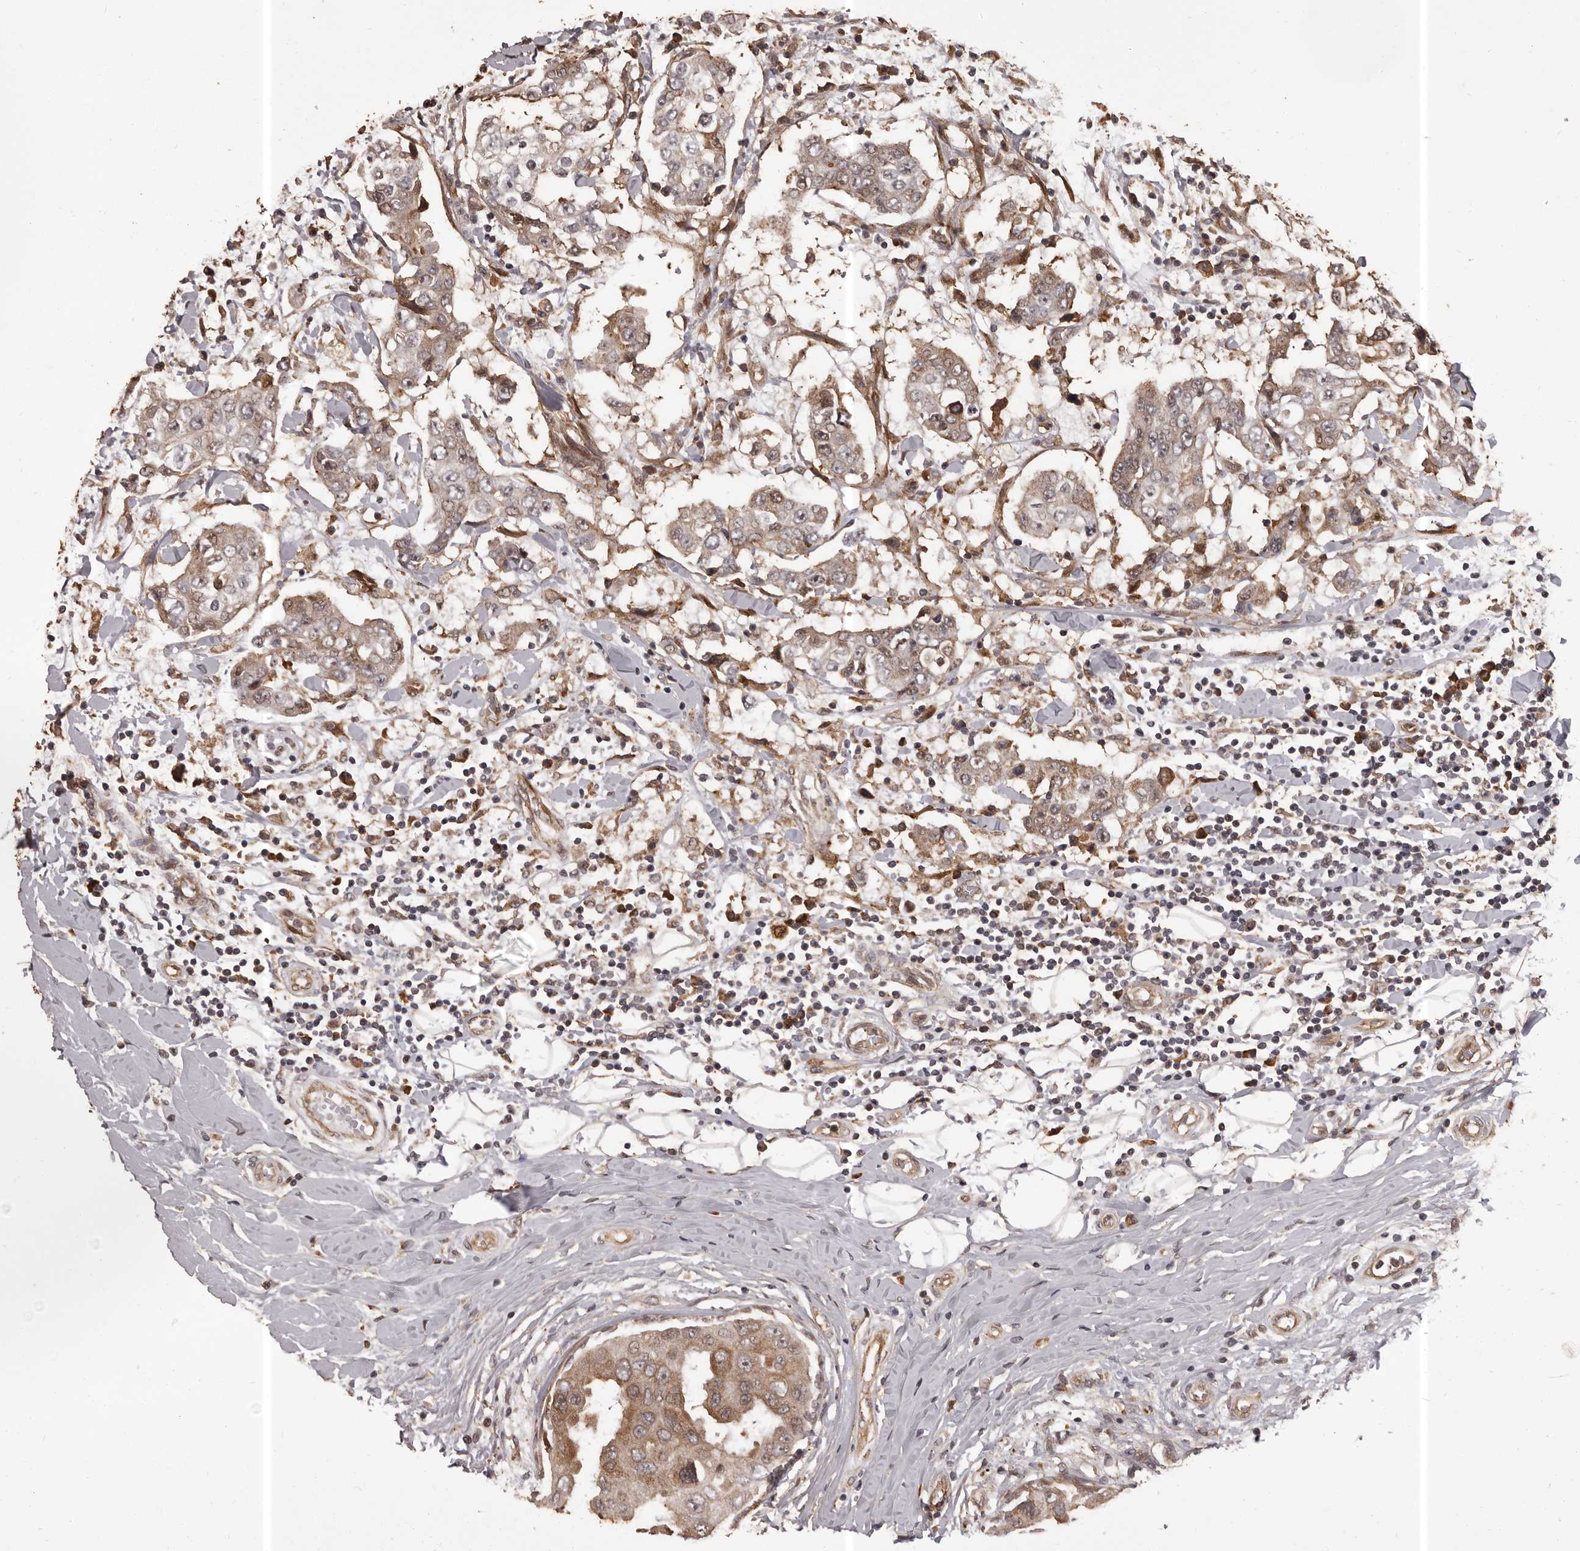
{"staining": {"intensity": "moderate", "quantity": ">75%", "location": "cytoplasmic/membranous"}, "tissue": "breast cancer", "cell_type": "Tumor cells", "image_type": "cancer", "snomed": [{"axis": "morphology", "description": "Duct carcinoma"}, {"axis": "topography", "description": "Breast"}], "caption": "Immunohistochemical staining of human breast cancer (invasive ductal carcinoma) displays medium levels of moderate cytoplasmic/membranous protein expression in about >75% of tumor cells.", "gene": "SLITRK6", "patient": {"sex": "female", "age": 27}}